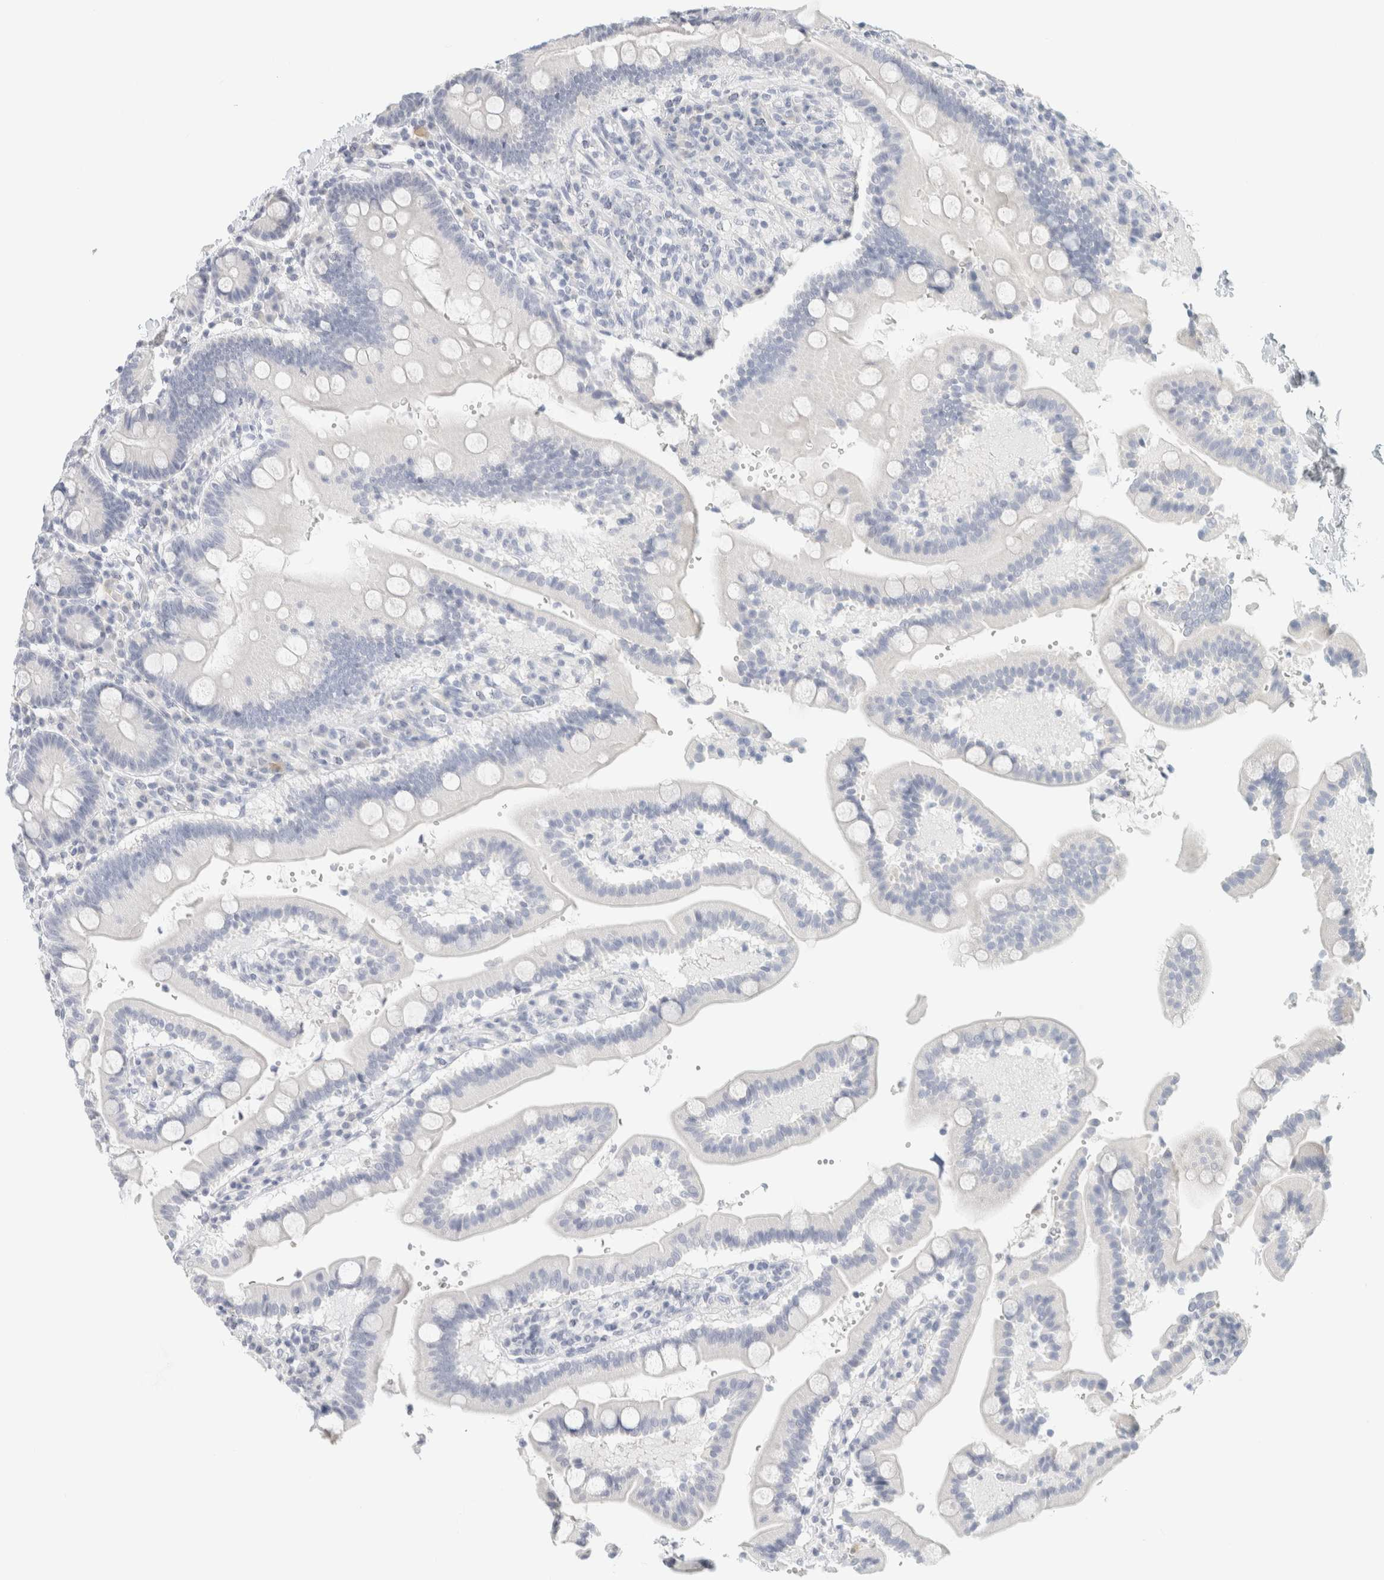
{"staining": {"intensity": "negative", "quantity": "none", "location": "none"}, "tissue": "duodenum", "cell_type": "Glandular cells", "image_type": "normal", "snomed": [{"axis": "morphology", "description": "Normal tissue, NOS"}, {"axis": "topography", "description": "Small intestine, NOS"}], "caption": "High magnification brightfield microscopy of unremarkable duodenum stained with DAB (brown) and counterstained with hematoxylin (blue): glandular cells show no significant expression.", "gene": "NEFM", "patient": {"sex": "female", "age": 71}}